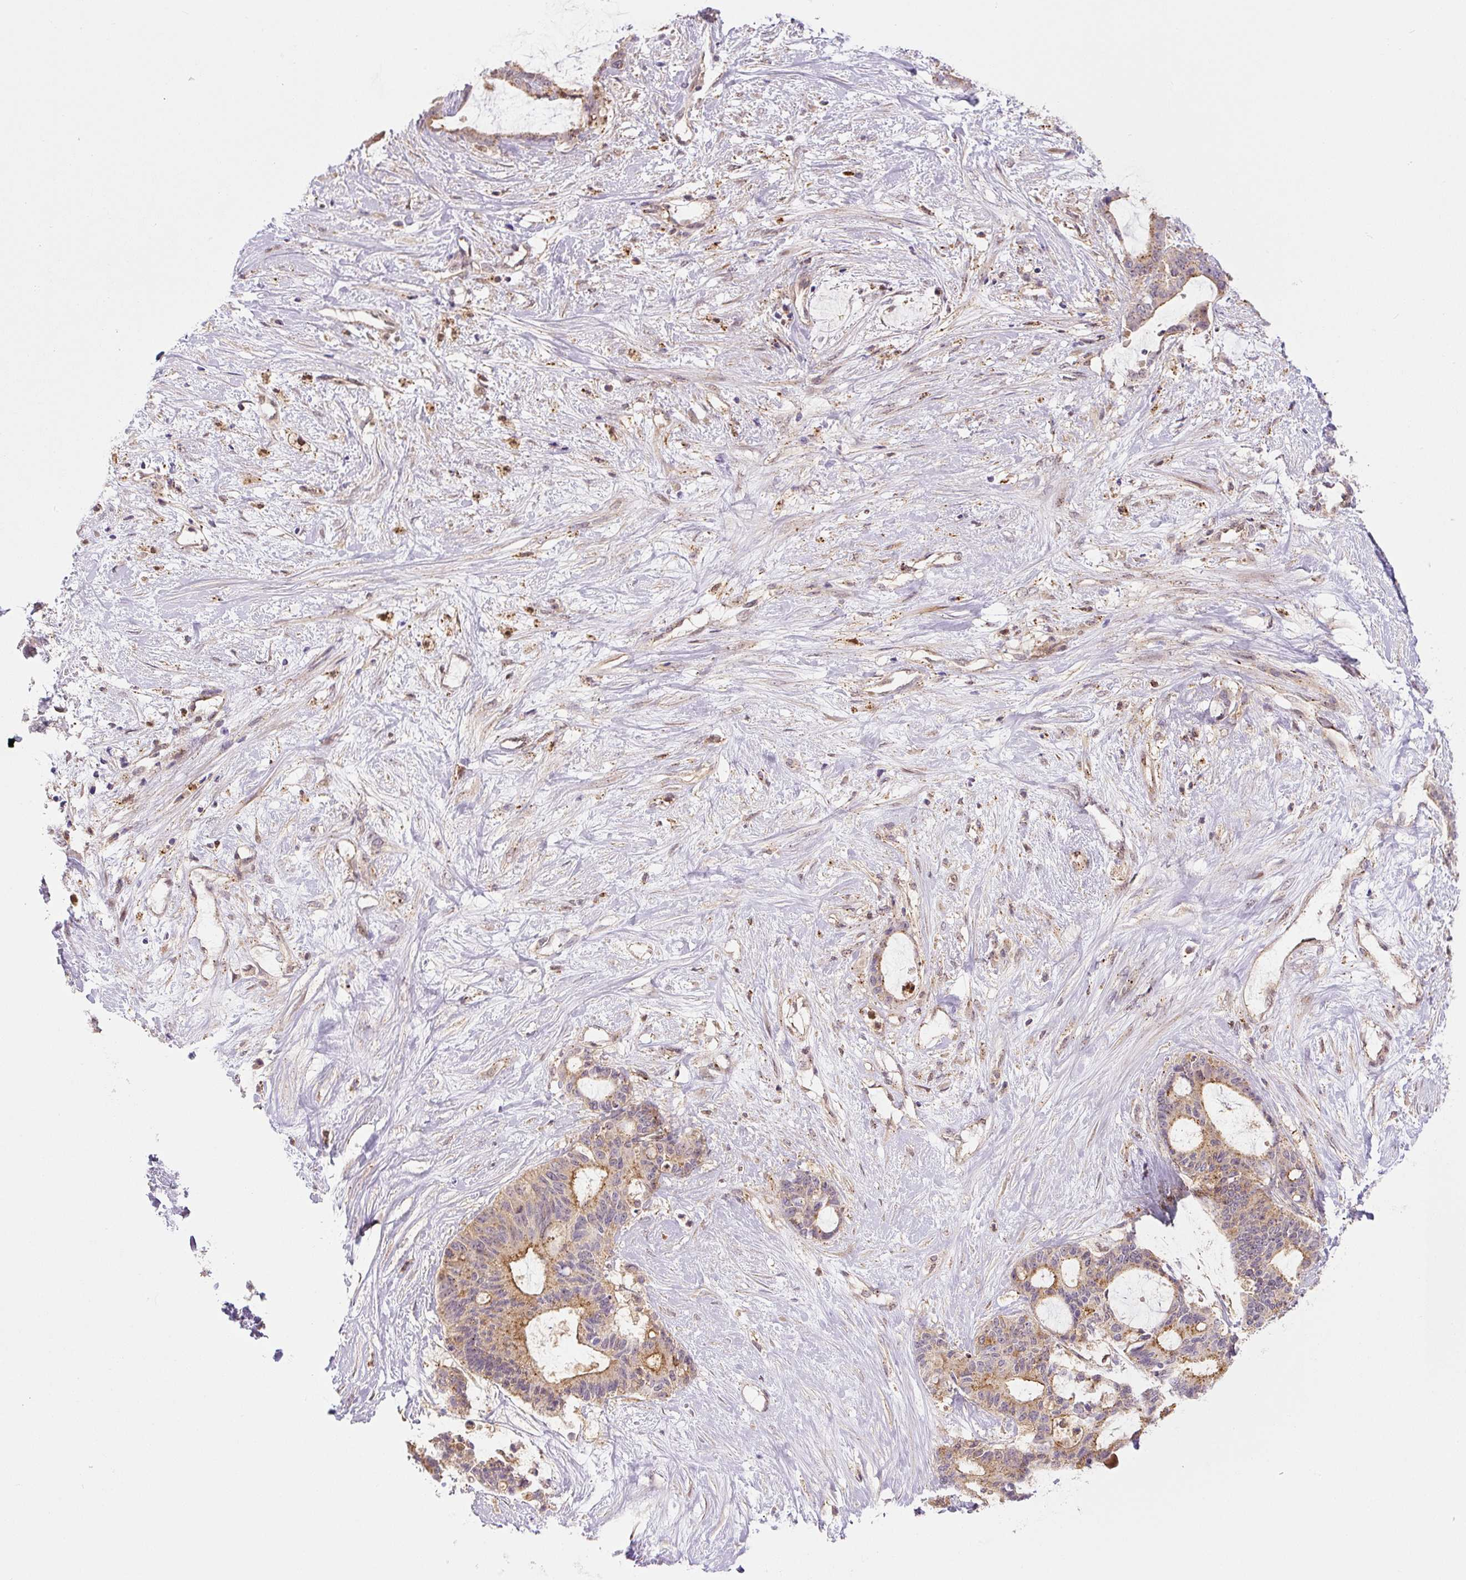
{"staining": {"intensity": "moderate", "quantity": "25%-75%", "location": "cytoplasmic/membranous"}, "tissue": "liver cancer", "cell_type": "Tumor cells", "image_type": "cancer", "snomed": [{"axis": "morphology", "description": "Normal tissue, NOS"}, {"axis": "morphology", "description": "Cholangiocarcinoma"}, {"axis": "topography", "description": "Liver"}, {"axis": "topography", "description": "Peripheral nerve tissue"}], "caption": "Liver cholangiocarcinoma stained for a protein (brown) shows moderate cytoplasmic/membranous positive expression in approximately 25%-75% of tumor cells.", "gene": "ZSWIM7", "patient": {"sex": "female", "age": 73}}